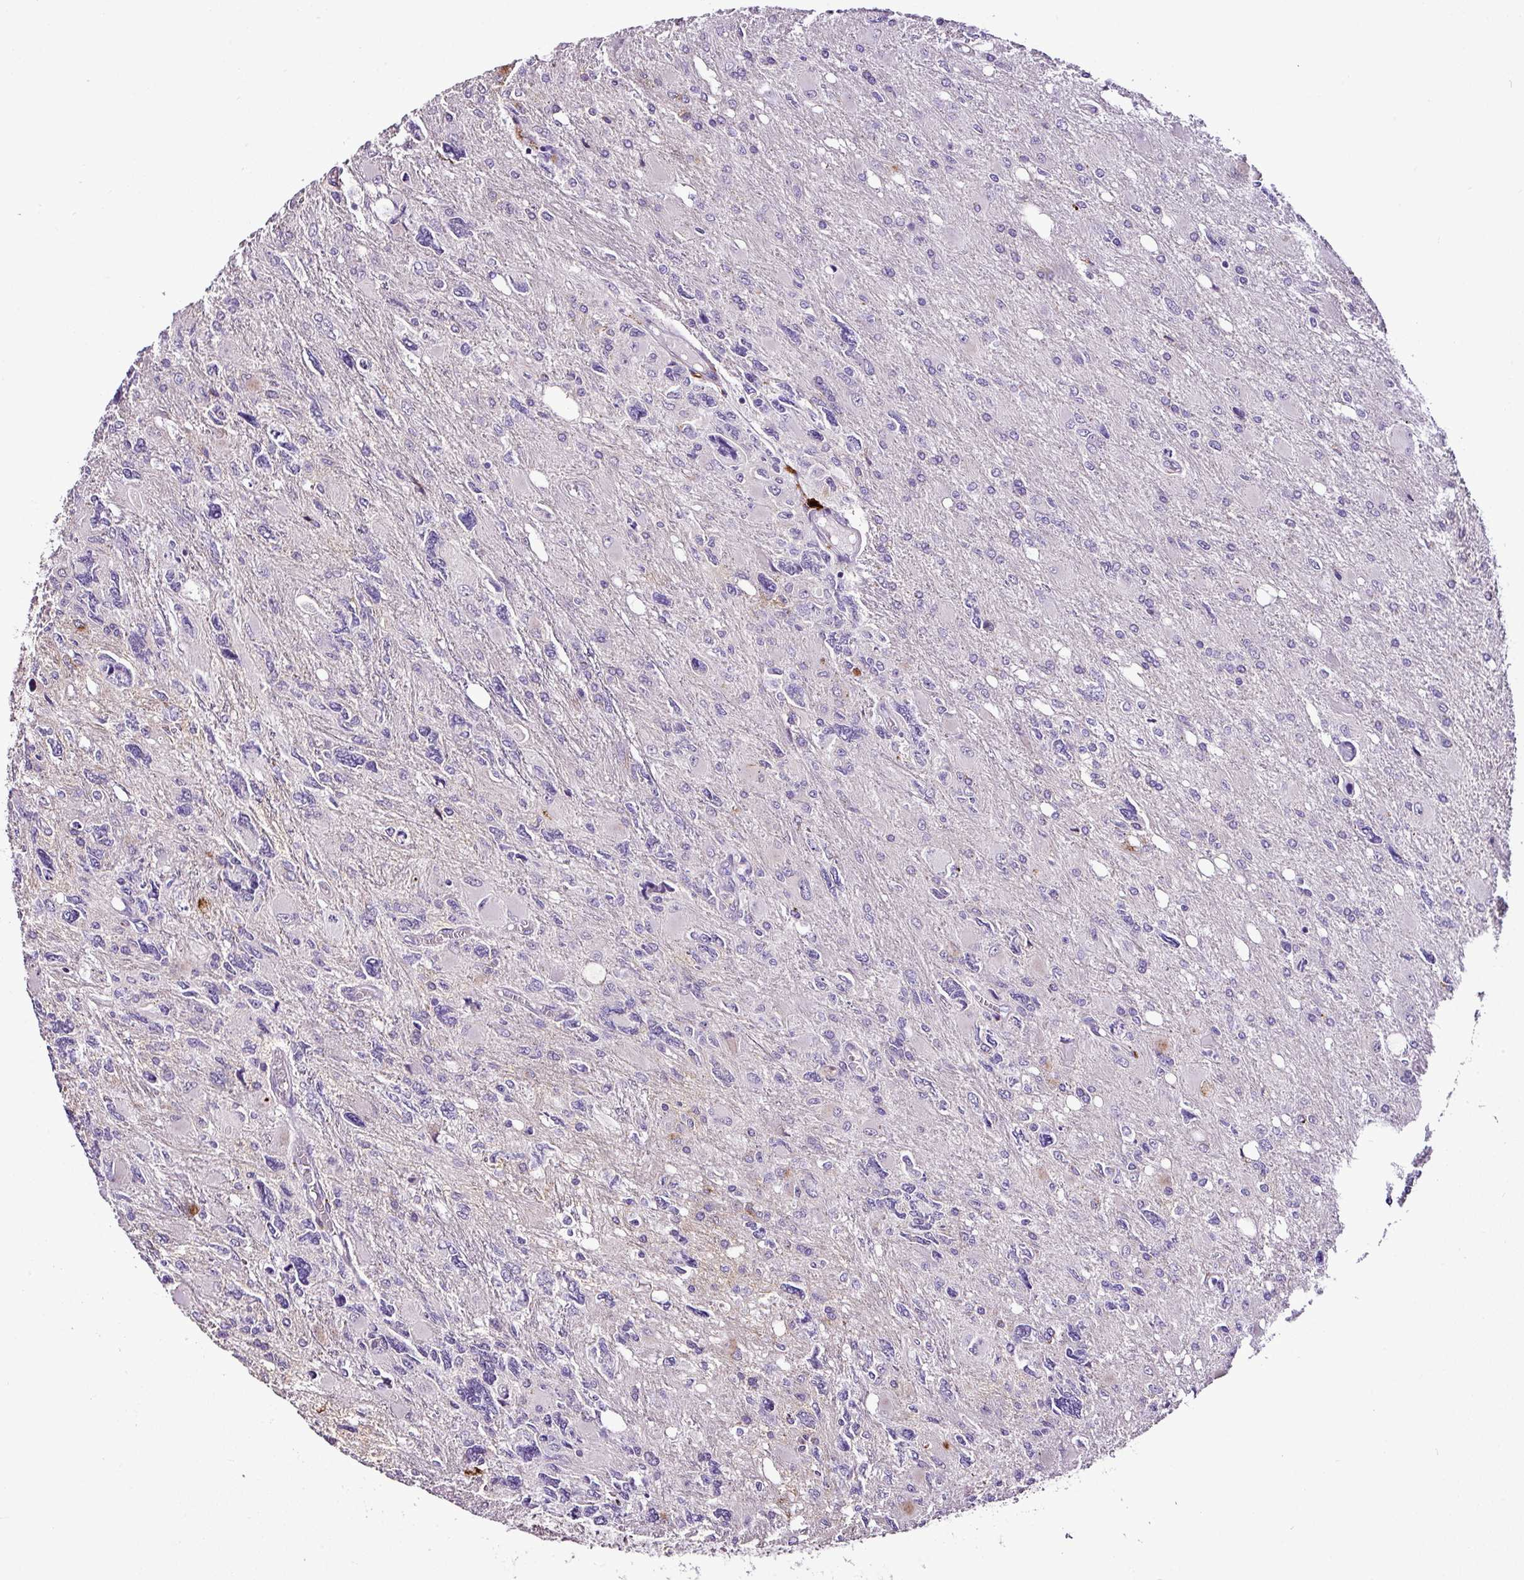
{"staining": {"intensity": "negative", "quantity": "none", "location": "none"}, "tissue": "glioma", "cell_type": "Tumor cells", "image_type": "cancer", "snomed": [{"axis": "morphology", "description": "Glioma, malignant, High grade"}, {"axis": "topography", "description": "Brain"}], "caption": "An immunohistochemistry (IHC) photomicrograph of glioma is shown. There is no staining in tumor cells of glioma. (Stains: DAB (3,3'-diaminobenzidine) immunohistochemistry (IHC) with hematoxylin counter stain, Microscopy: brightfield microscopy at high magnification).", "gene": "ESR1", "patient": {"sex": "male", "age": 67}}